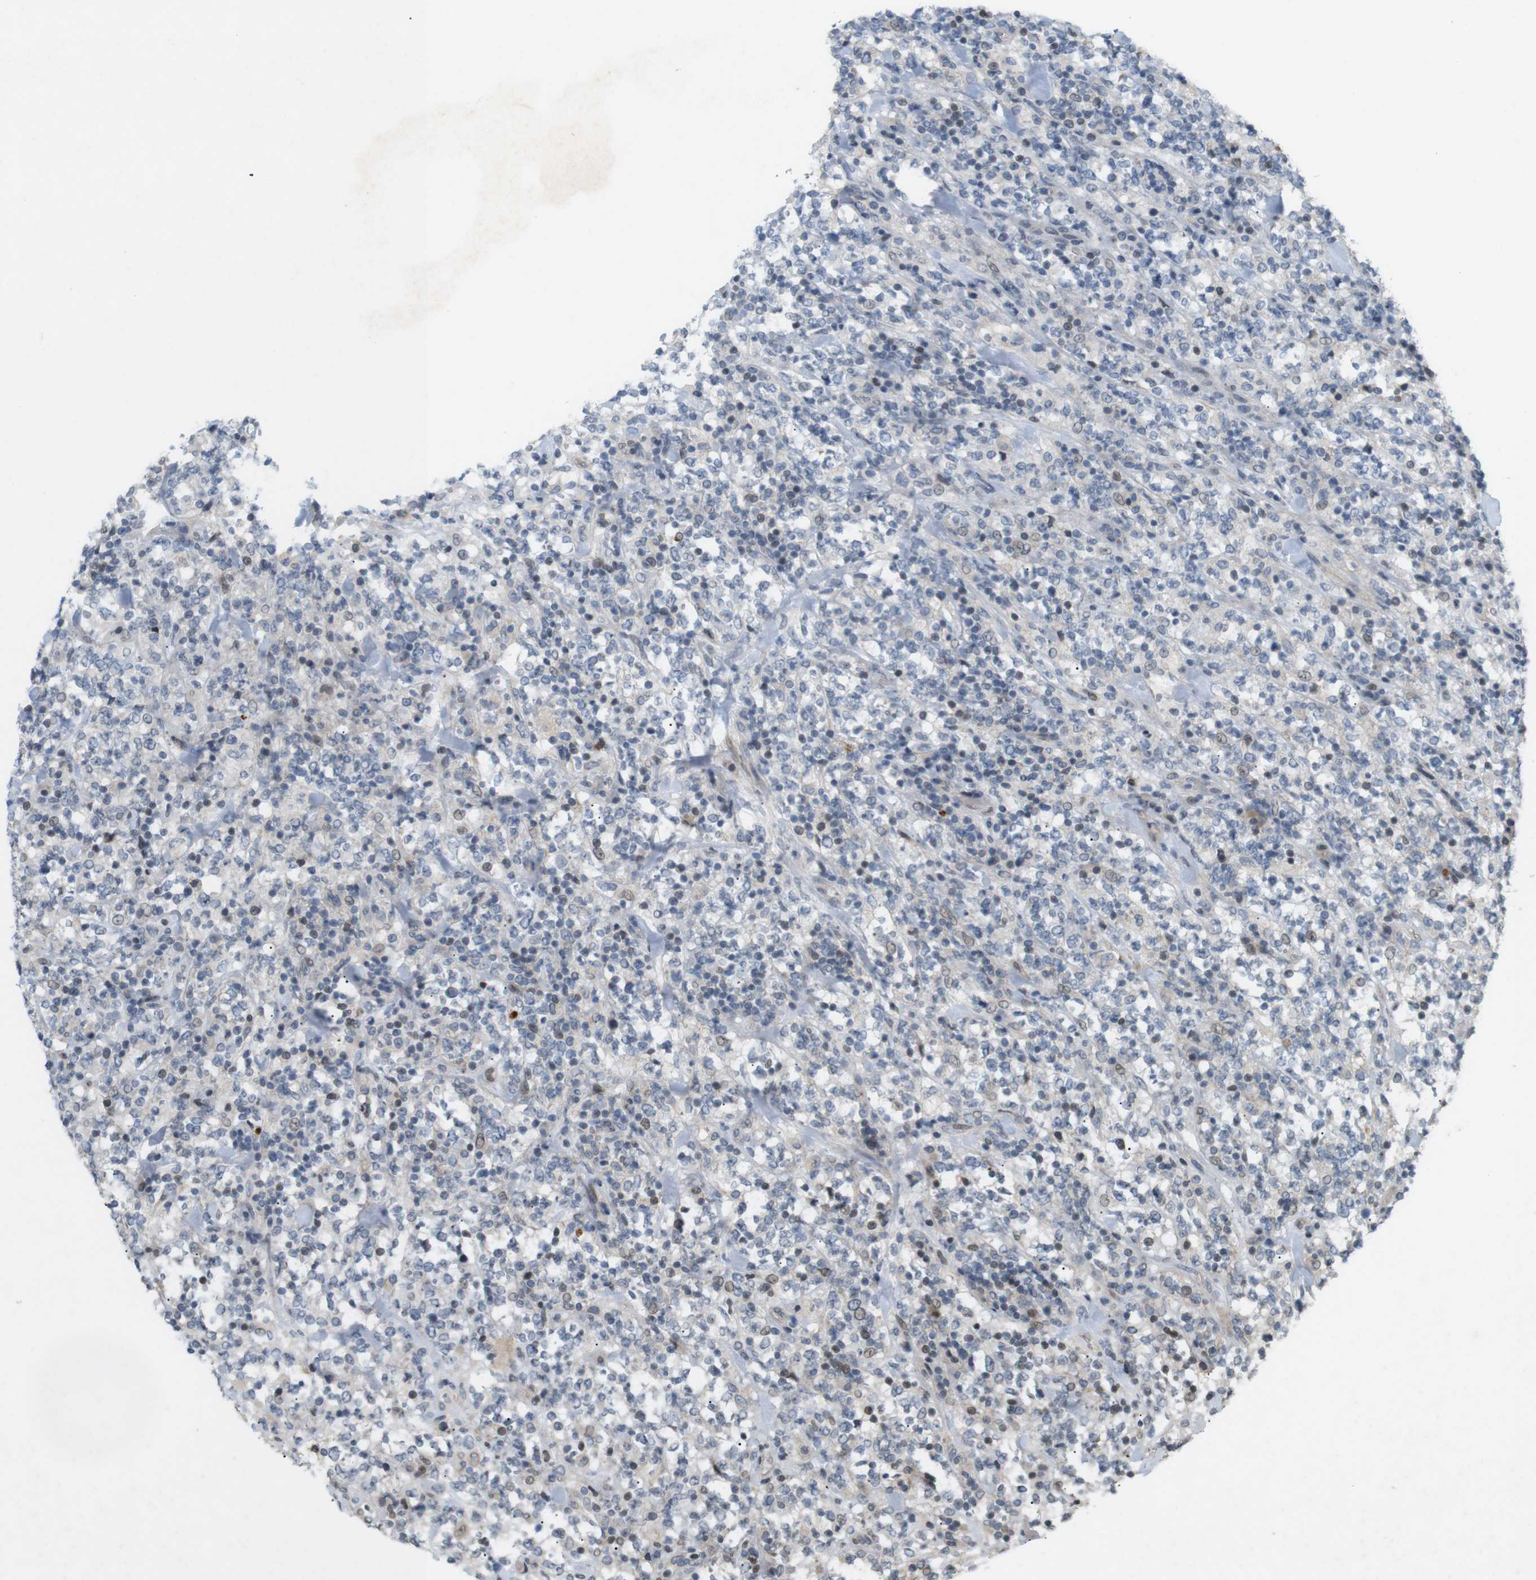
{"staining": {"intensity": "negative", "quantity": "none", "location": "none"}, "tissue": "lymphoma", "cell_type": "Tumor cells", "image_type": "cancer", "snomed": [{"axis": "morphology", "description": "Malignant lymphoma, non-Hodgkin's type, High grade"}, {"axis": "topography", "description": "Soft tissue"}], "caption": "There is no significant expression in tumor cells of lymphoma.", "gene": "PPP1R14A", "patient": {"sex": "male", "age": 18}}